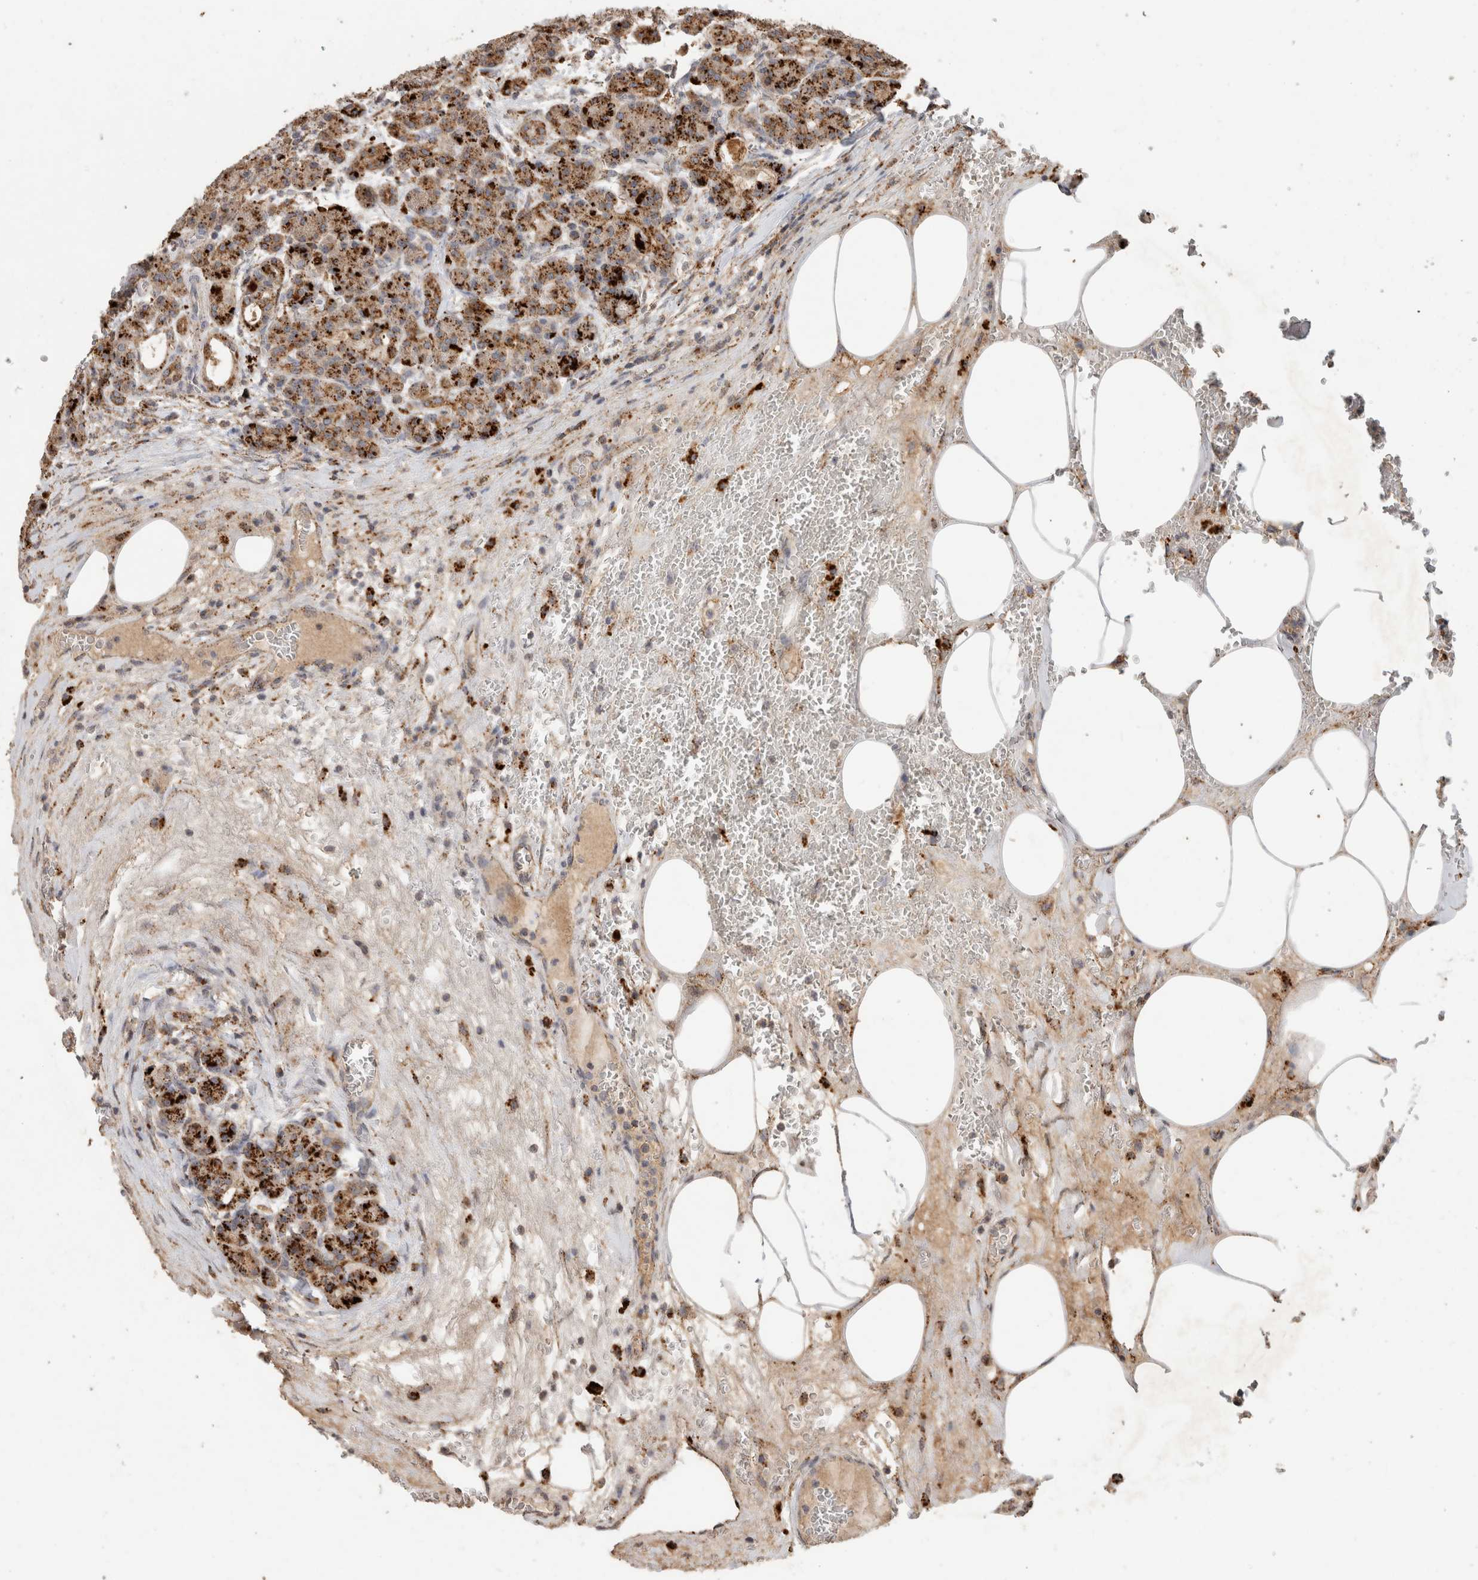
{"staining": {"intensity": "moderate", "quantity": ">75%", "location": "cytoplasmic/membranous"}, "tissue": "pancreas", "cell_type": "Exocrine glandular cells", "image_type": "normal", "snomed": [{"axis": "morphology", "description": "Normal tissue, NOS"}, {"axis": "topography", "description": "Pancreas"}], "caption": "About >75% of exocrine glandular cells in benign pancreas demonstrate moderate cytoplasmic/membranous protein positivity as visualized by brown immunohistochemical staining.", "gene": "ARSA", "patient": {"sex": "male", "age": 63}}